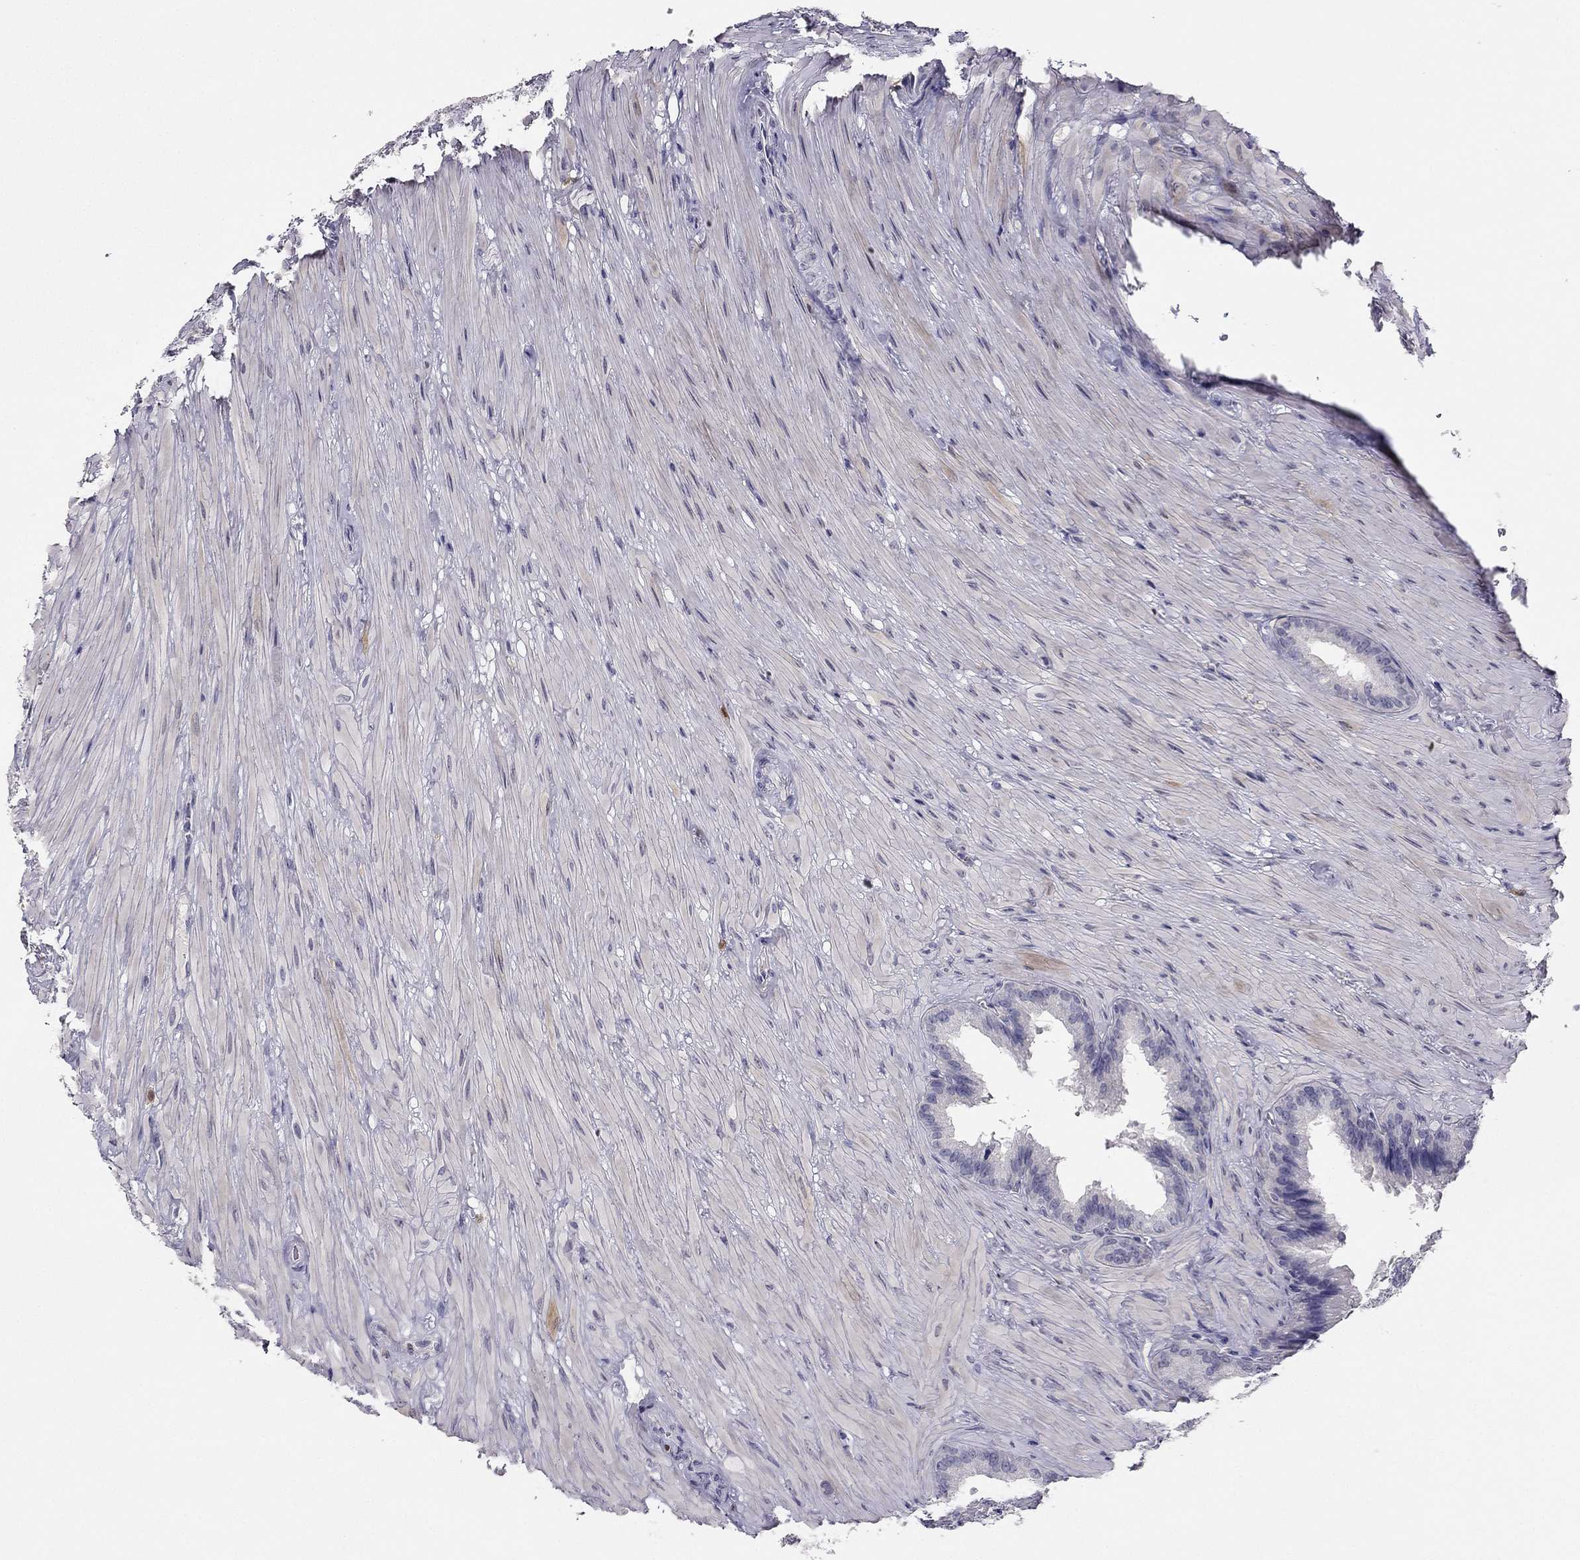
{"staining": {"intensity": "negative", "quantity": "none", "location": "none"}, "tissue": "seminal vesicle", "cell_type": "Glandular cells", "image_type": "normal", "snomed": [{"axis": "morphology", "description": "Normal tissue, NOS"}, {"axis": "topography", "description": "Seminal veicle"}], "caption": "DAB immunohistochemical staining of normal human seminal vesicle displays no significant staining in glandular cells. The staining is performed using DAB brown chromogen with nuclei counter-stained in using hematoxylin.", "gene": "CALB2", "patient": {"sex": "male", "age": 37}}